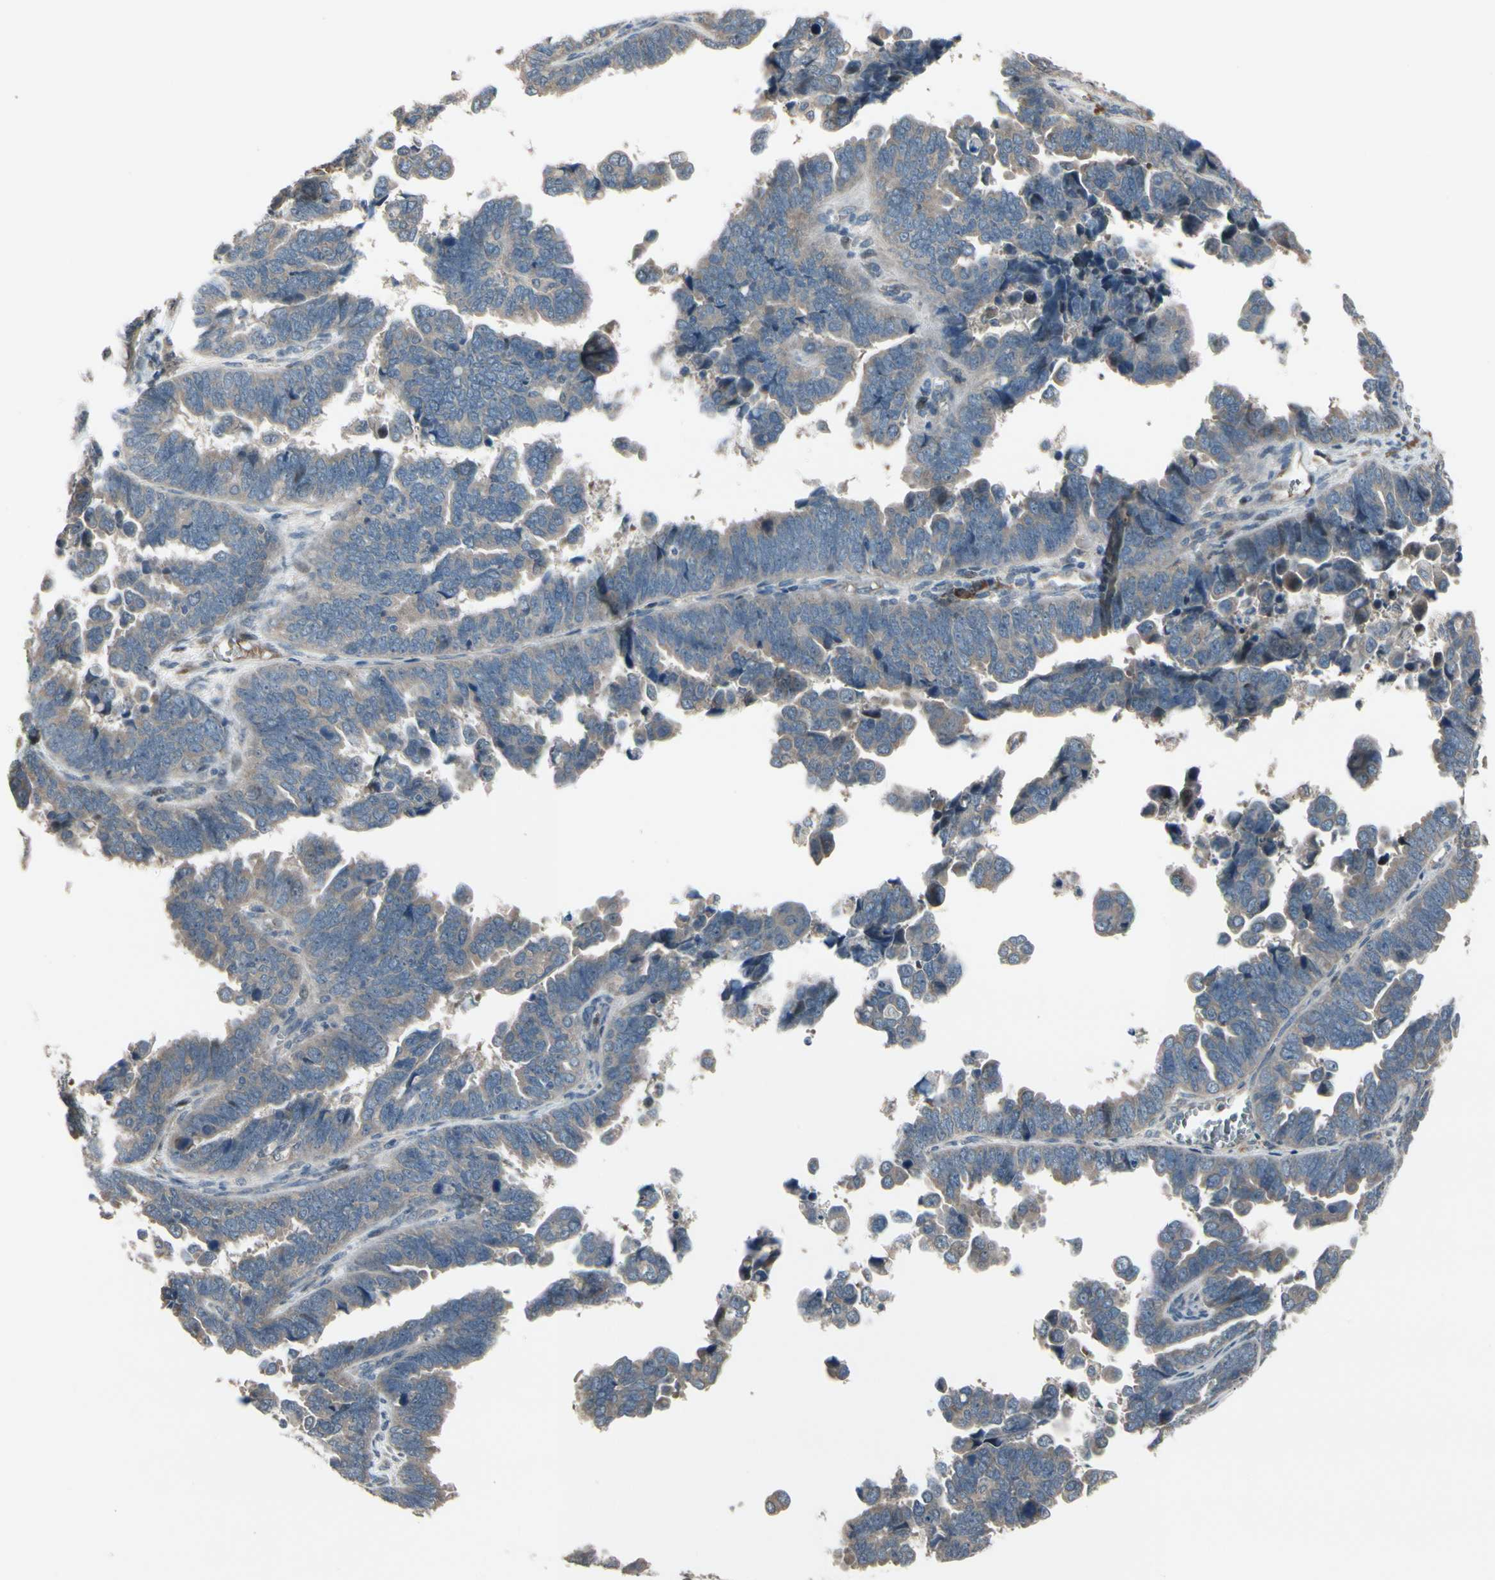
{"staining": {"intensity": "weak", "quantity": ">75%", "location": "cytoplasmic/membranous"}, "tissue": "endometrial cancer", "cell_type": "Tumor cells", "image_type": "cancer", "snomed": [{"axis": "morphology", "description": "Adenocarcinoma, NOS"}, {"axis": "topography", "description": "Endometrium"}], "caption": "The immunohistochemical stain shows weak cytoplasmic/membranous expression in tumor cells of adenocarcinoma (endometrial) tissue.", "gene": "SNX29", "patient": {"sex": "female", "age": 75}}